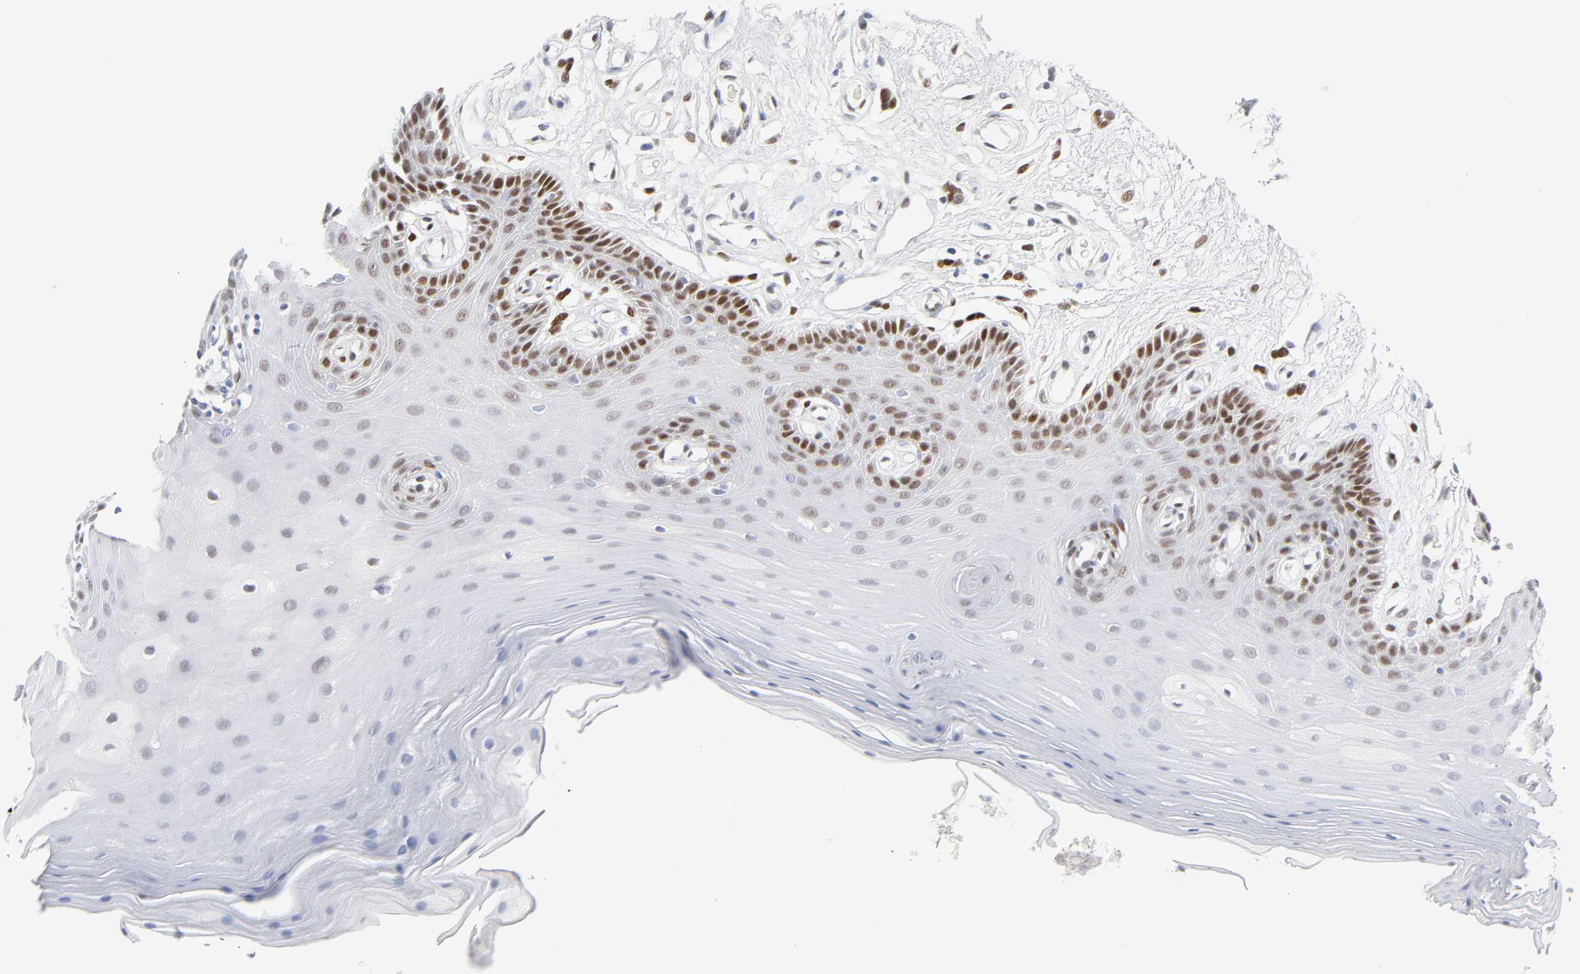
{"staining": {"intensity": "moderate", "quantity": "<25%", "location": "nuclear"}, "tissue": "oral mucosa", "cell_type": "Squamous epithelial cells", "image_type": "normal", "snomed": [{"axis": "morphology", "description": "Normal tissue, NOS"}, {"axis": "morphology", "description": "Squamous cell carcinoma, NOS"}, {"axis": "topography", "description": "Skeletal muscle"}, {"axis": "topography", "description": "Oral tissue"}, {"axis": "topography", "description": "Head-Neck"}], "caption": "The immunohistochemical stain highlights moderate nuclear staining in squamous epithelial cells of unremarkable oral mucosa. Nuclei are stained in blue.", "gene": "NFIC", "patient": {"sex": "male", "age": 71}}